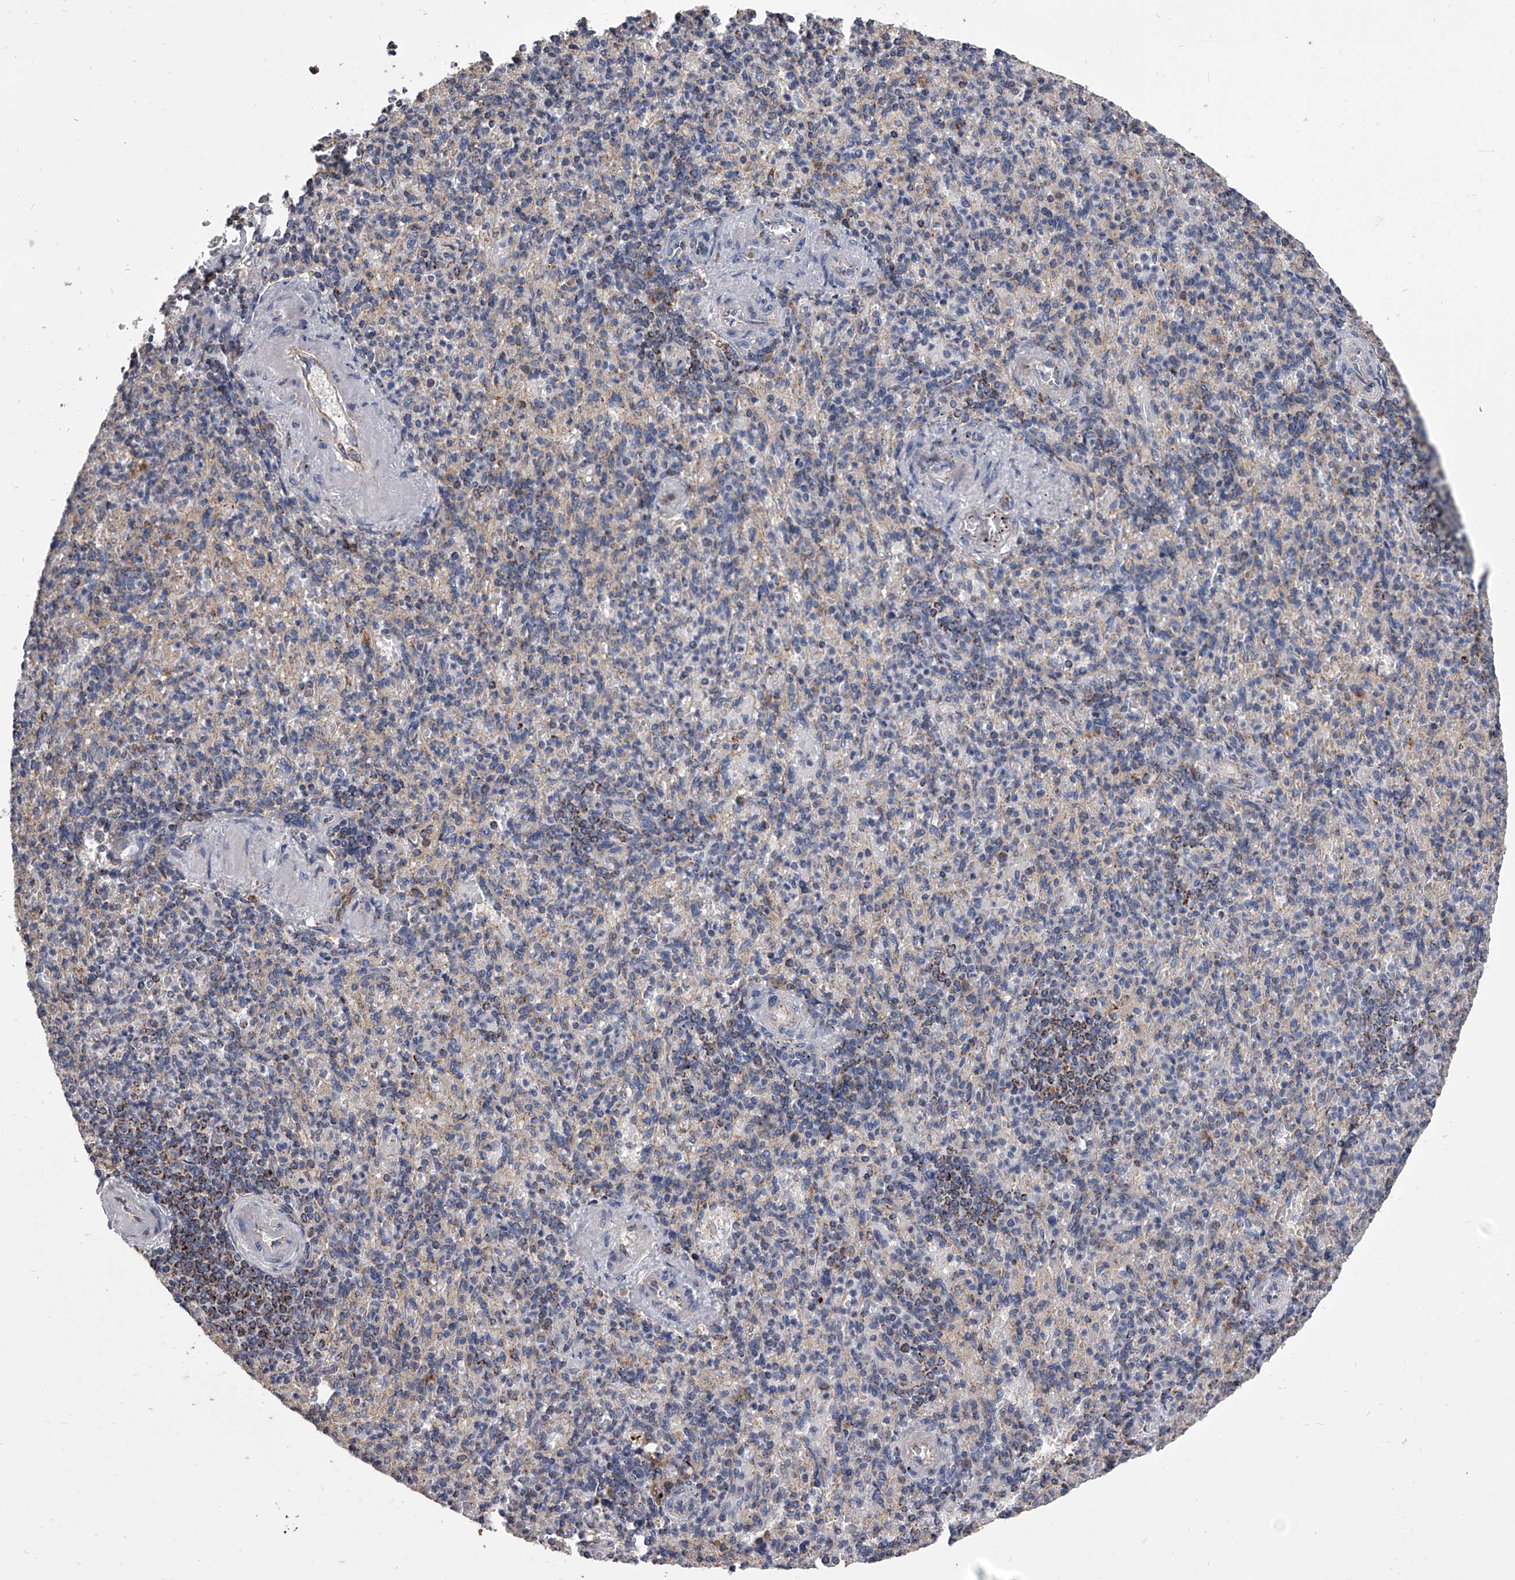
{"staining": {"intensity": "moderate", "quantity": "<25%", "location": "cytoplasmic/membranous"}, "tissue": "spleen", "cell_type": "Cells in red pulp", "image_type": "normal", "snomed": [{"axis": "morphology", "description": "Normal tissue, NOS"}, {"axis": "topography", "description": "Spleen"}], "caption": "Protein staining of benign spleen demonstrates moderate cytoplasmic/membranous expression in approximately <25% of cells in red pulp.", "gene": "MRPL28", "patient": {"sex": "female", "age": 74}}